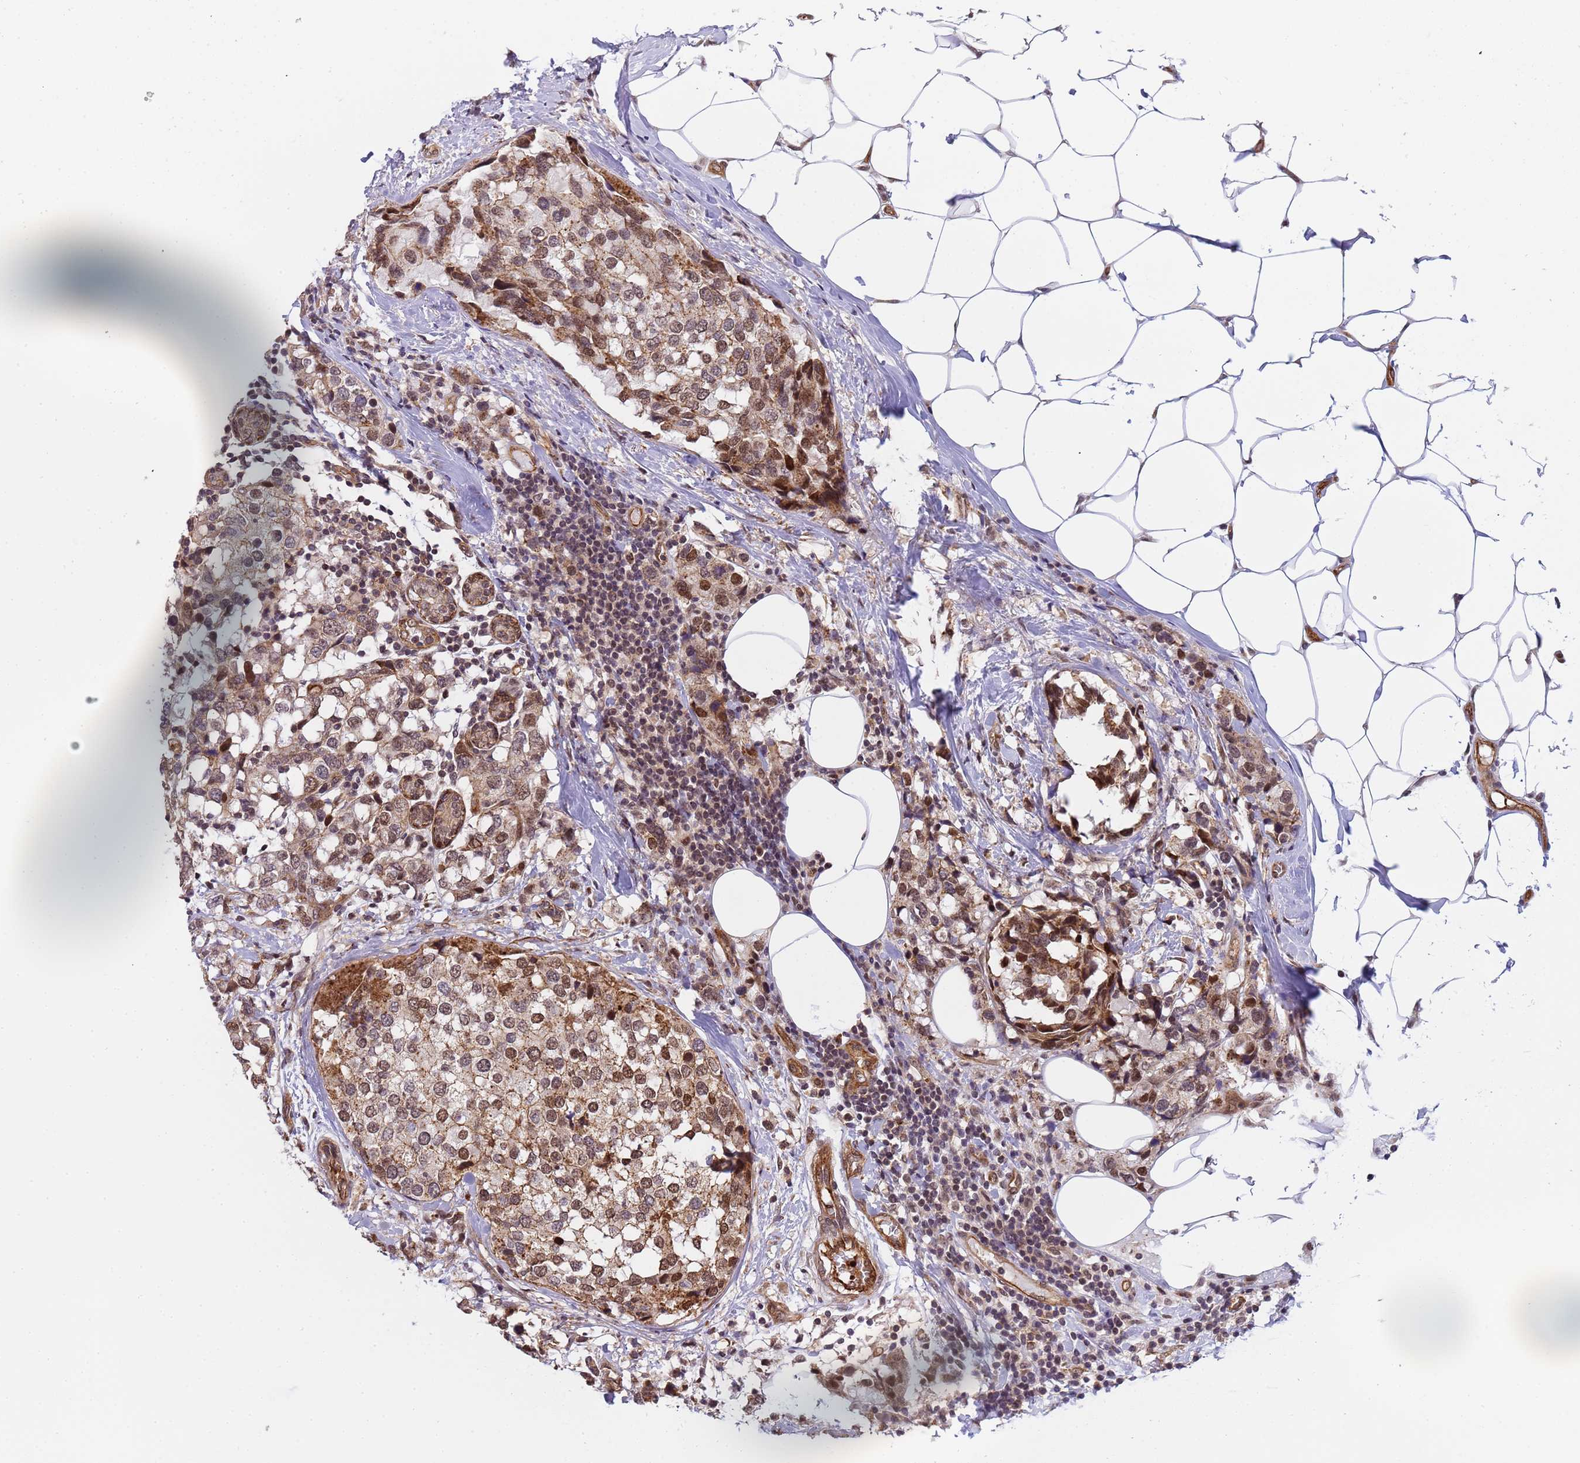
{"staining": {"intensity": "moderate", "quantity": "25%-75%", "location": "cytoplasmic/membranous,nuclear"}, "tissue": "breast cancer", "cell_type": "Tumor cells", "image_type": "cancer", "snomed": [{"axis": "morphology", "description": "Lobular carcinoma"}, {"axis": "topography", "description": "Breast"}], "caption": "This is an image of immunohistochemistry staining of breast lobular carcinoma, which shows moderate staining in the cytoplasmic/membranous and nuclear of tumor cells.", "gene": "EMC2", "patient": {"sex": "female", "age": 59}}